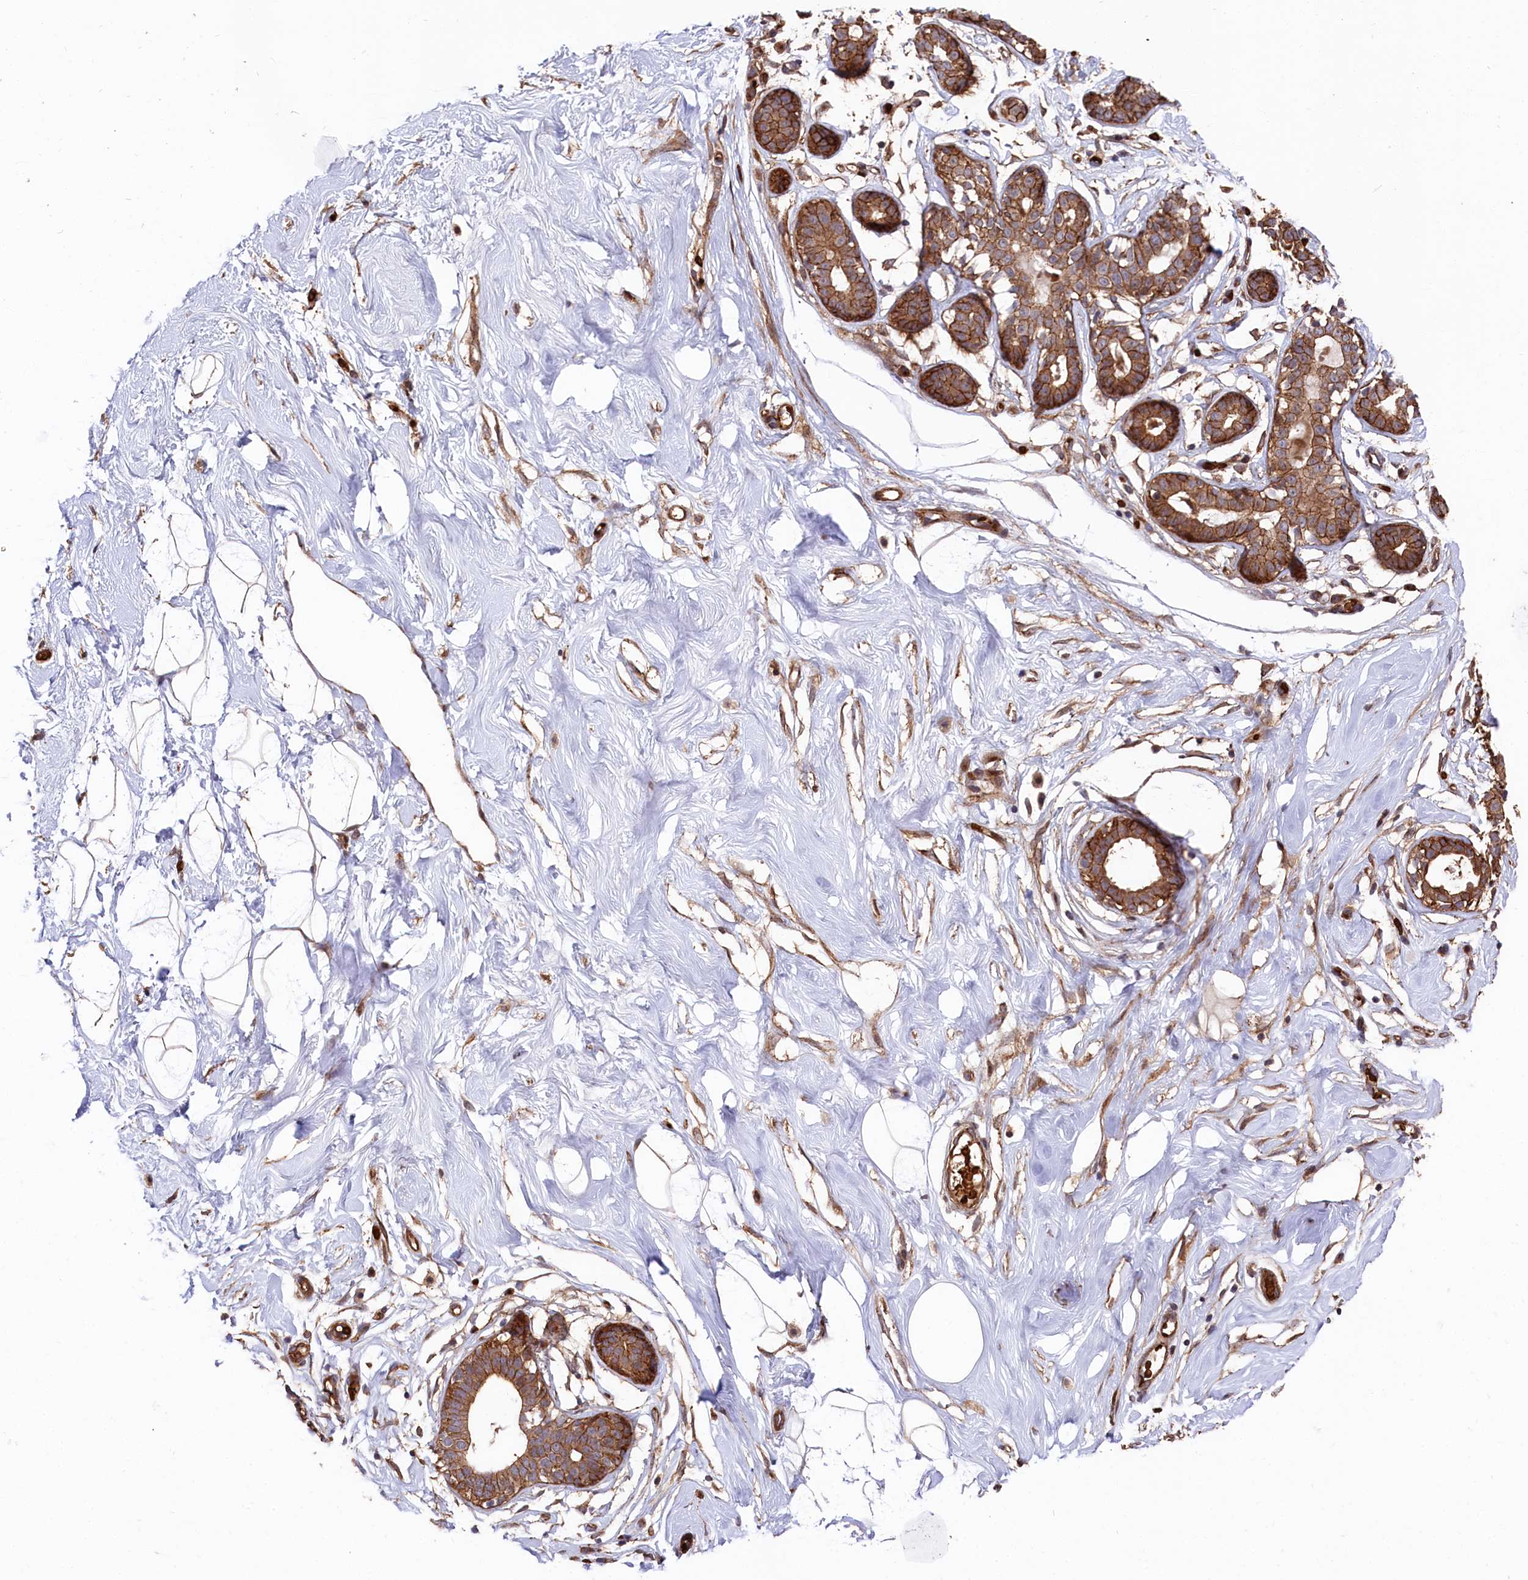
{"staining": {"intensity": "moderate", "quantity": ">75%", "location": "cytoplasmic/membranous"}, "tissue": "breast", "cell_type": "Adipocytes", "image_type": "normal", "snomed": [{"axis": "morphology", "description": "Normal tissue, NOS"}, {"axis": "morphology", "description": "Adenoma, NOS"}, {"axis": "topography", "description": "Breast"}], "caption": "Immunohistochemistry (DAB (3,3'-diaminobenzidine)) staining of unremarkable breast displays moderate cytoplasmic/membranous protein expression in approximately >75% of adipocytes.", "gene": "TNKS1BP1", "patient": {"sex": "female", "age": 23}}